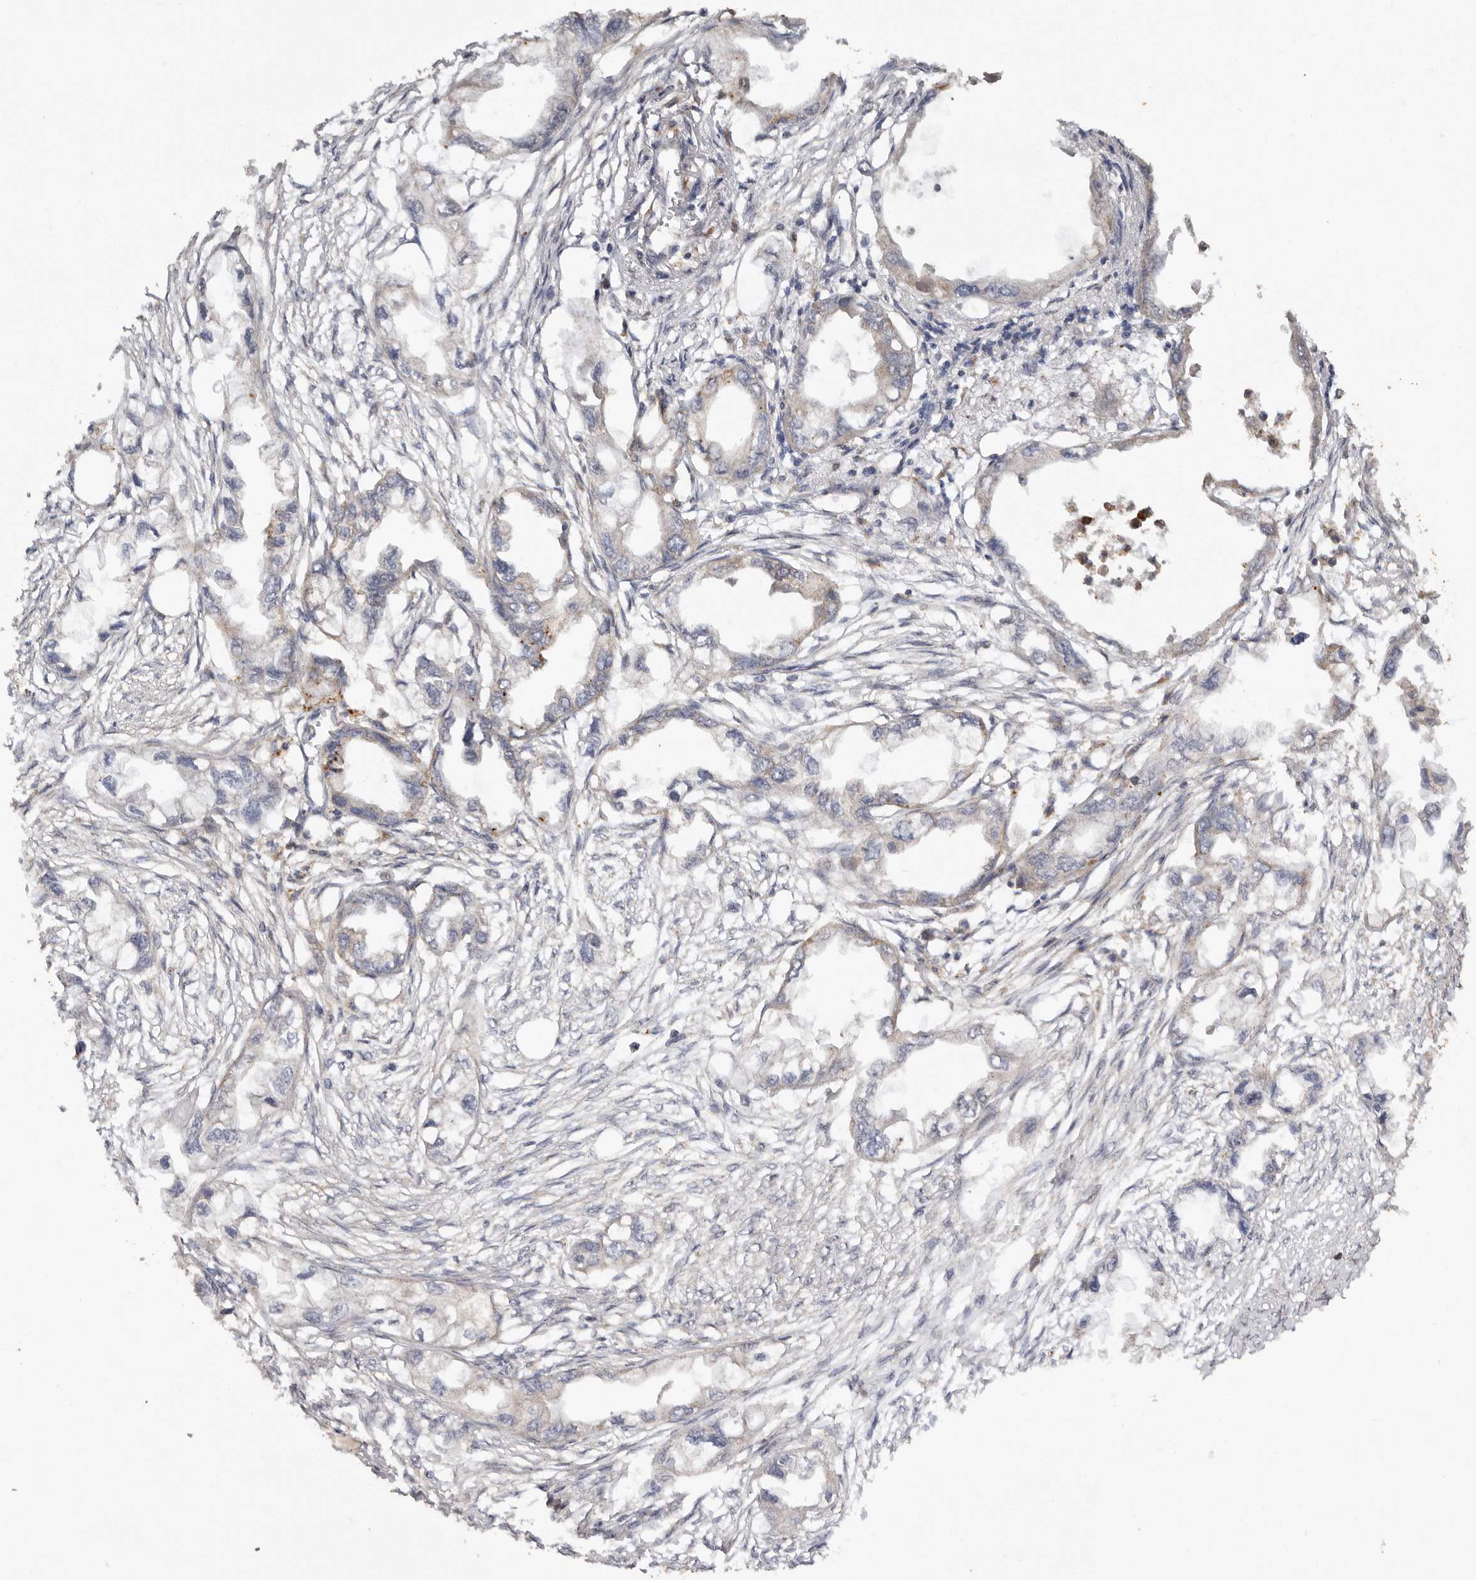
{"staining": {"intensity": "weak", "quantity": "<25%", "location": "cytoplasmic/membranous"}, "tissue": "endometrial cancer", "cell_type": "Tumor cells", "image_type": "cancer", "snomed": [{"axis": "morphology", "description": "Adenocarcinoma, NOS"}, {"axis": "morphology", "description": "Adenocarcinoma, metastatic, NOS"}, {"axis": "topography", "description": "Adipose tissue"}, {"axis": "topography", "description": "Endometrium"}], "caption": "Protein analysis of adenocarcinoma (endometrial) demonstrates no significant expression in tumor cells.", "gene": "RWDD1", "patient": {"sex": "female", "age": 67}}